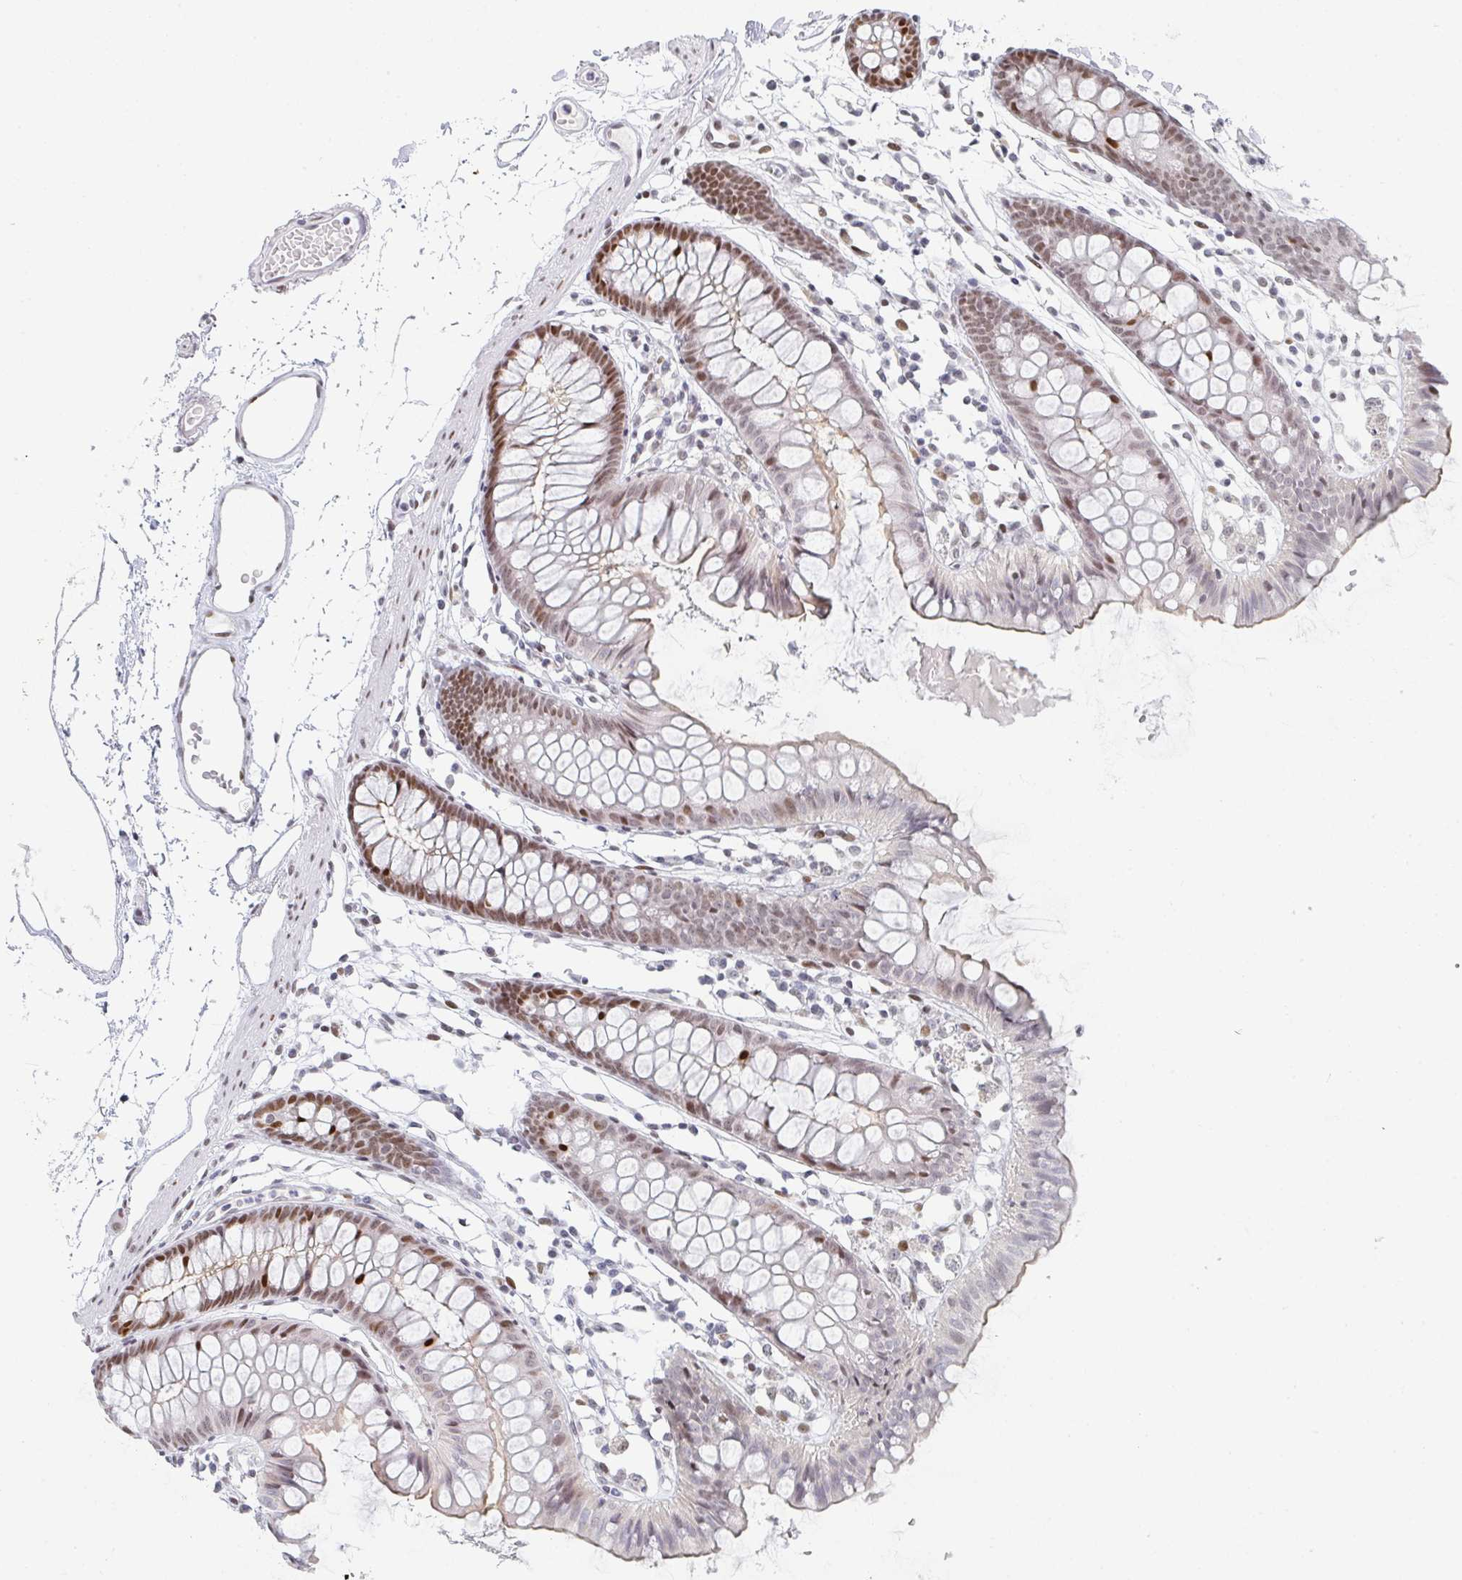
{"staining": {"intensity": "negative", "quantity": "none", "location": "none"}, "tissue": "colon", "cell_type": "Endothelial cells", "image_type": "normal", "snomed": [{"axis": "morphology", "description": "Normal tissue, NOS"}, {"axis": "topography", "description": "Colon"}], "caption": "Immunohistochemical staining of unremarkable colon shows no significant positivity in endothelial cells. (DAB (3,3'-diaminobenzidine) IHC visualized using brightfield microscopy, high magnification).", "gene": "POU2AF2", "patient": {"sex": "female", "age": 84}}